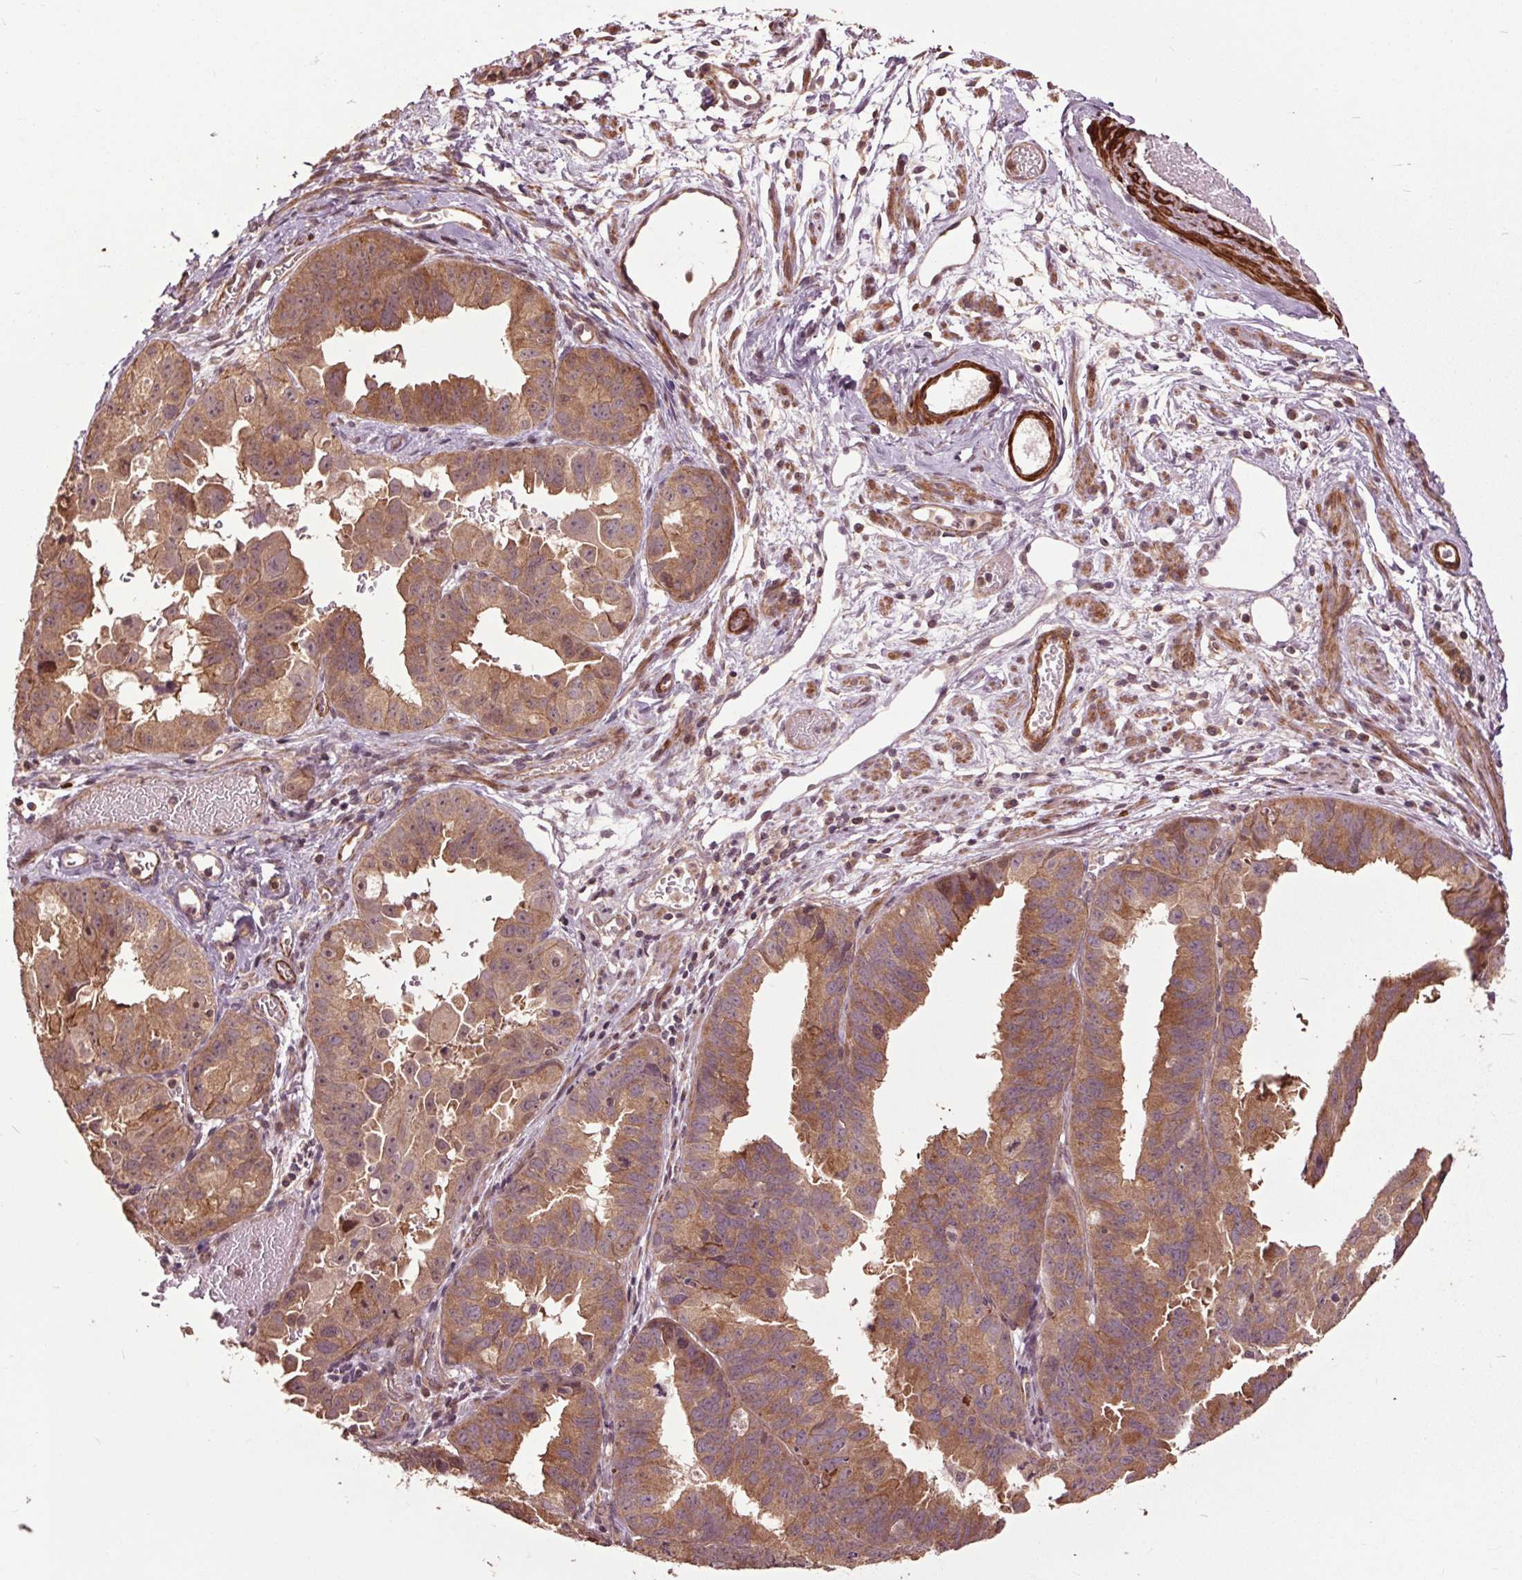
{"staining": {"intensity": "moderate", "quantity": ">75%", "location": "cytoplasmic/membranous"}, "tissue": "ovarian cancer", "cell_type": "Tumor cells", "image_type": "cancer", "snomed": [{"axis": "morphology", "description": "Carcinoma, endometroid"}, {"axis": "topography", "description": "Ovary"}], "caption": "Human ovarian cancer (endometroid carcinoma) stained with a protein marker shows moderate staining in tumor cells.", "gene": "CEP95", "patient": {"sex": "female", "age": 85}}